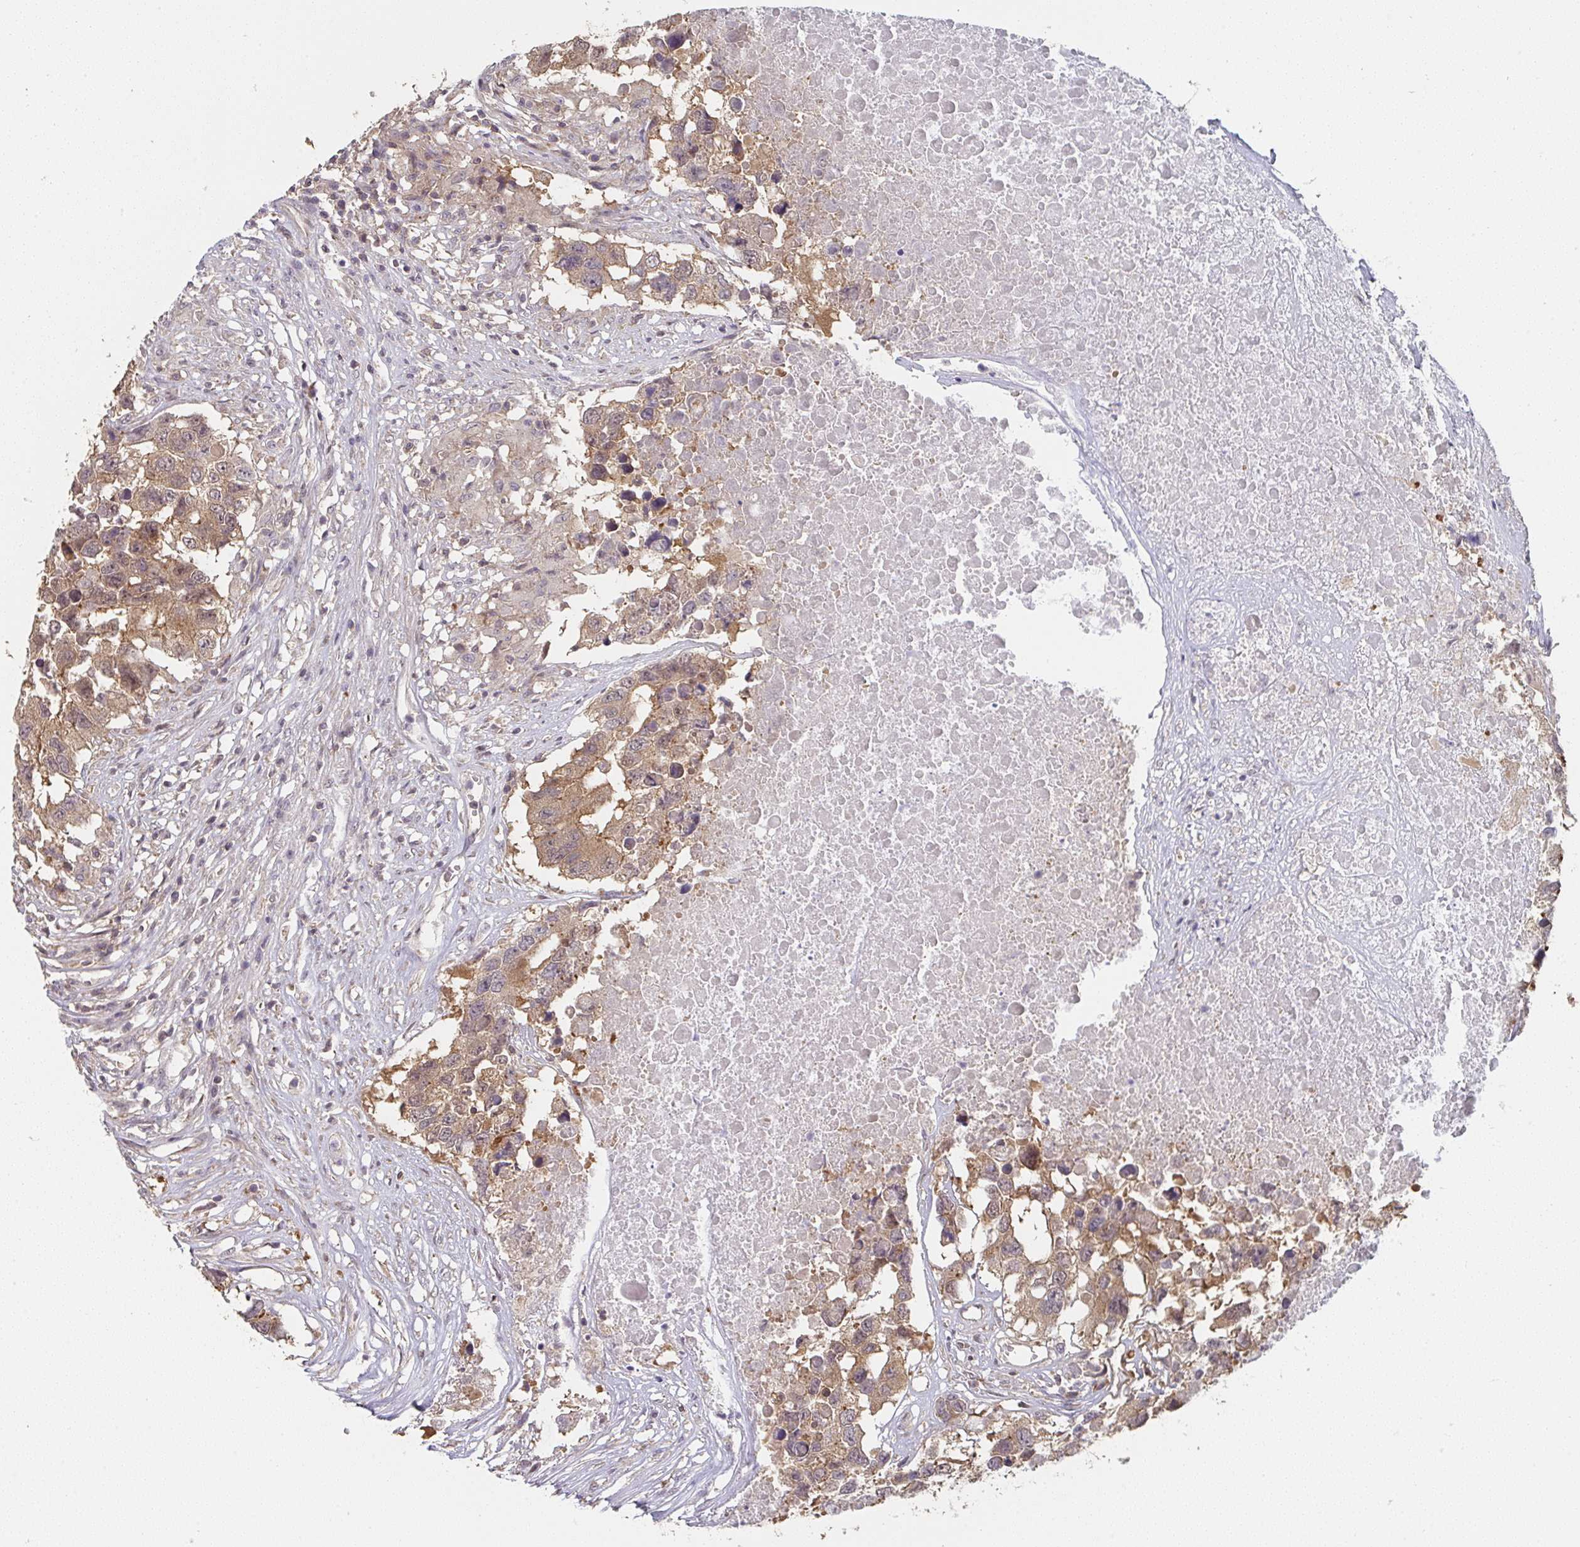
{"staining": {"intensity": "moderate", "quantity": ">75%", "location": "cytoplasmic/membranous"}, "tissue": "testis cancer", "cell_type": "Tumor cells", "image_type": "cancer", "snomed": [{"axis": "morphology", "description": "Carcinoma, Embryonal, NOS"}, {"axis": "topography", "description": "Testis"}], "caption": "Tumor cells demonstrate moderate cytoplasmic/membranous expression in approximately >75% of cells in testis cancer (embryonal carcinoma).", "gene": "RANGRF", "patient": {"sex": "male", "age": 83}}